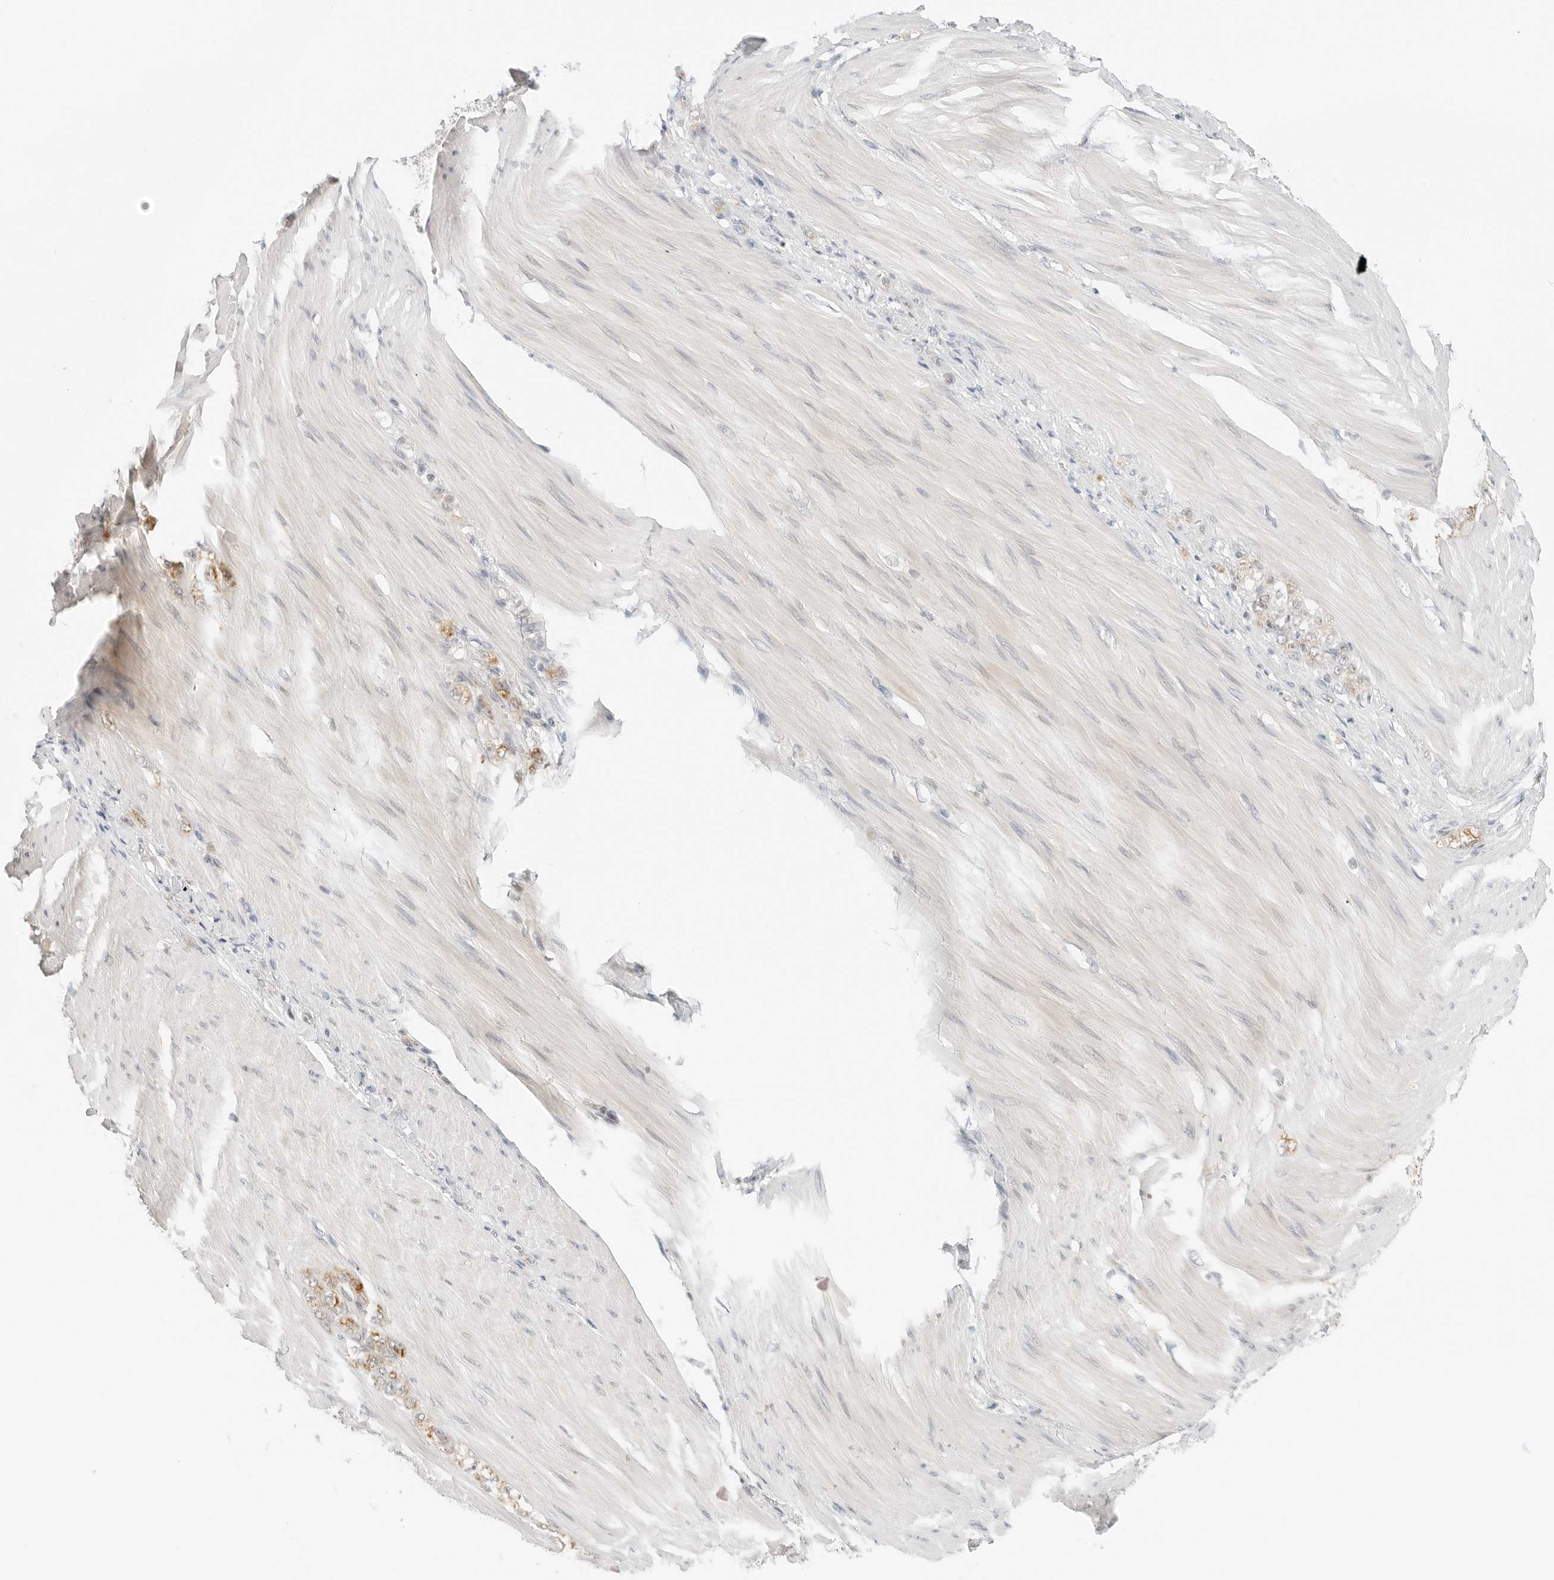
{"staining": {"intensity": "moderate", "quantity": ">75%", "location": "cytoplasmic/membranous"}, "tissue": "stomach cancer", "cell_type": "Tumor cells", "image_type": "cancer", "snomed": [{"axis": "morphology", "description": "Normal tissue, NOS"}, {"axis": "morphology", "description": "Adenocarcinoma, NOS"}, {"axis": "topography", "description": "Stomach"}], "caption": "Moderate cytoplasmic/membranous expression is seen in about >75% of tumor cells in adenocarcinoma (stomach).", "gene": "IQCC", "patient": {"sex": "male", "age": 82}}